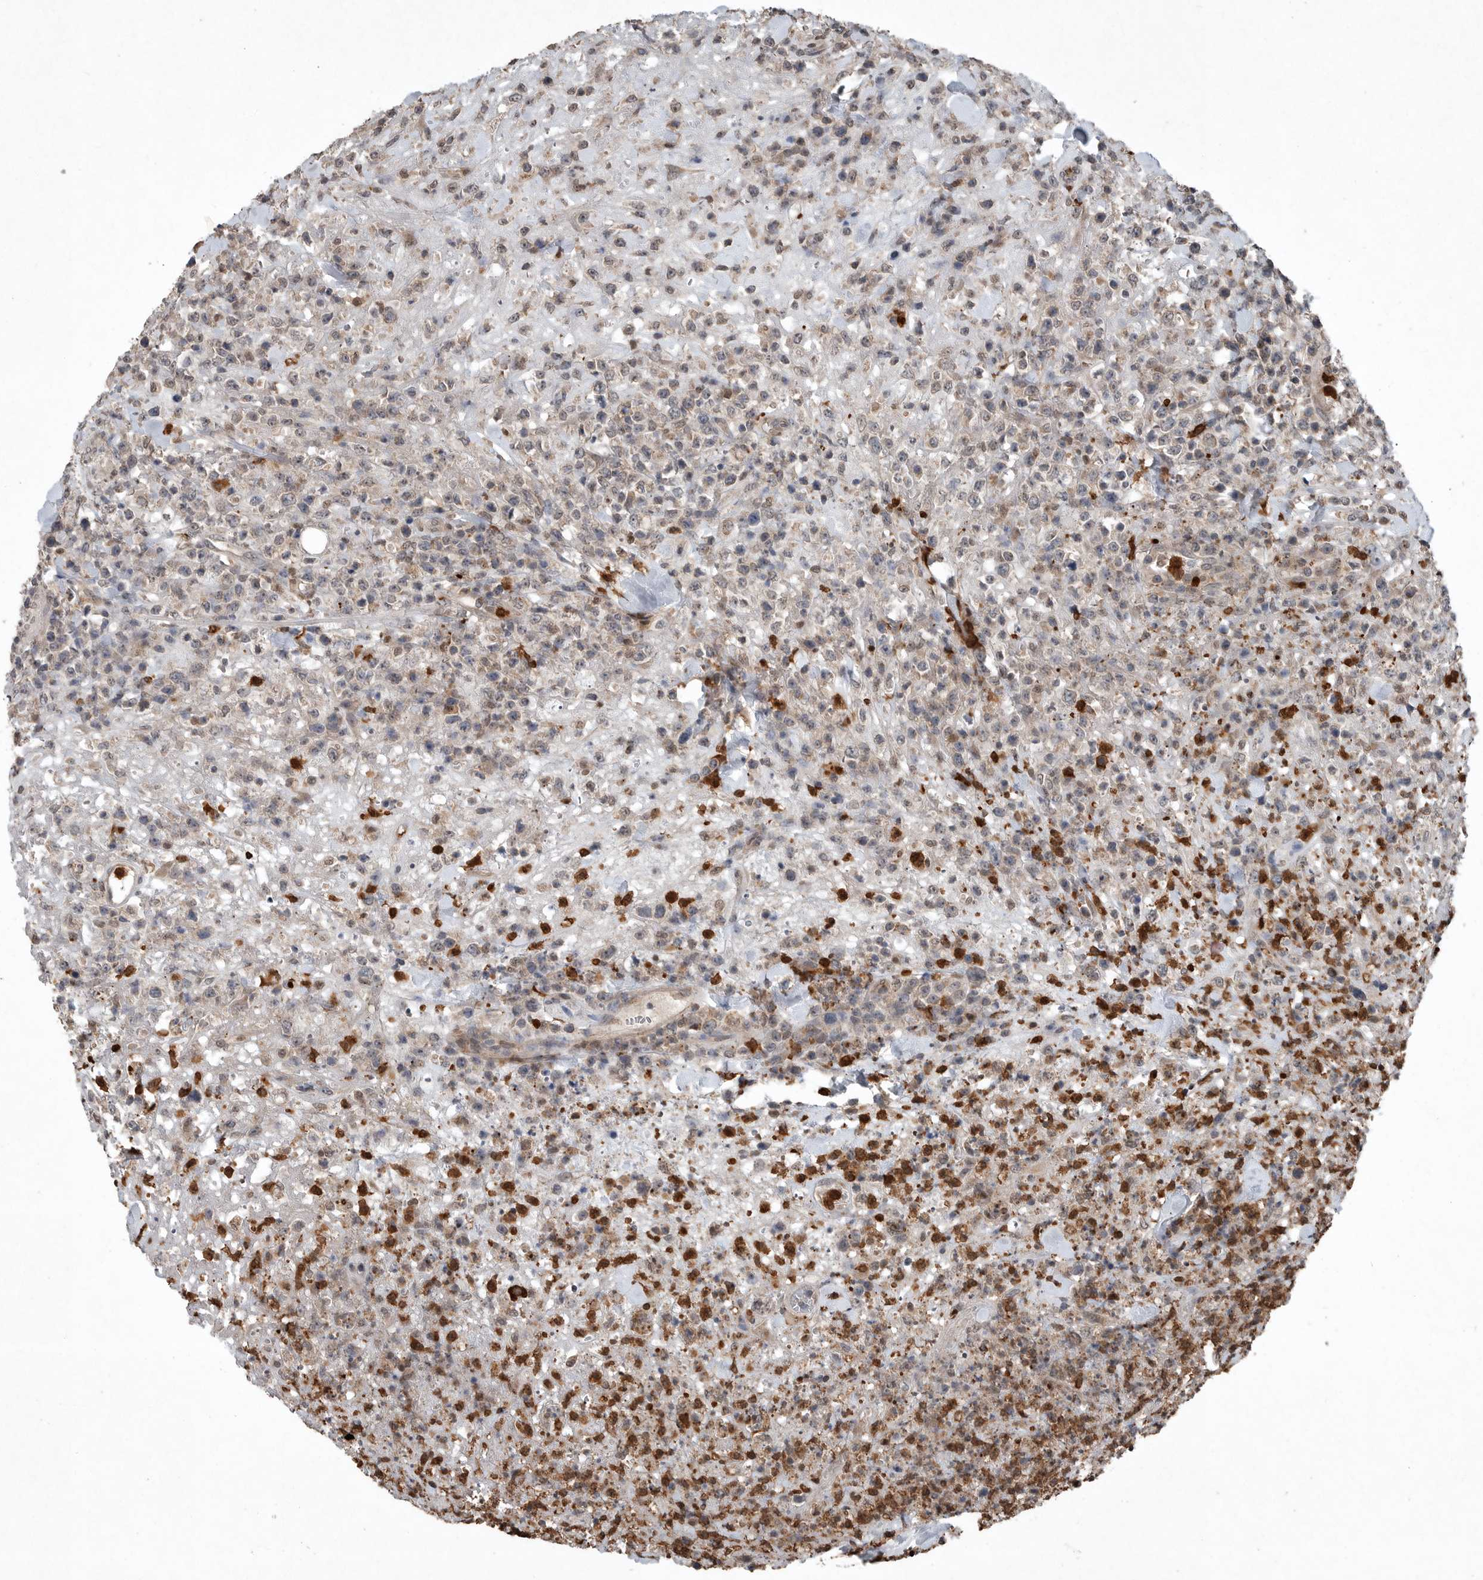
{"staining": {"intensity": "moderate", "quantity": "<25%", "location": "cytoplasmic/membranous"}, "tissue": "lymphoma", "cell_type": "Tumor cells", "image_type": "cancer", "snomed": [{"axis": "morphology", "description": "Malignant lymphoma, non-Hodgkin's type, High grade"}, {"axis": "topography", "description": "Colon"}], "caption": "IHC of human lymphoma exhibits low levels of moderate cytoplasmic/membranous expression in about <25% of tumor cells.", "gene": "SCP2", "patient": {"sex": "female", "age": 53}}